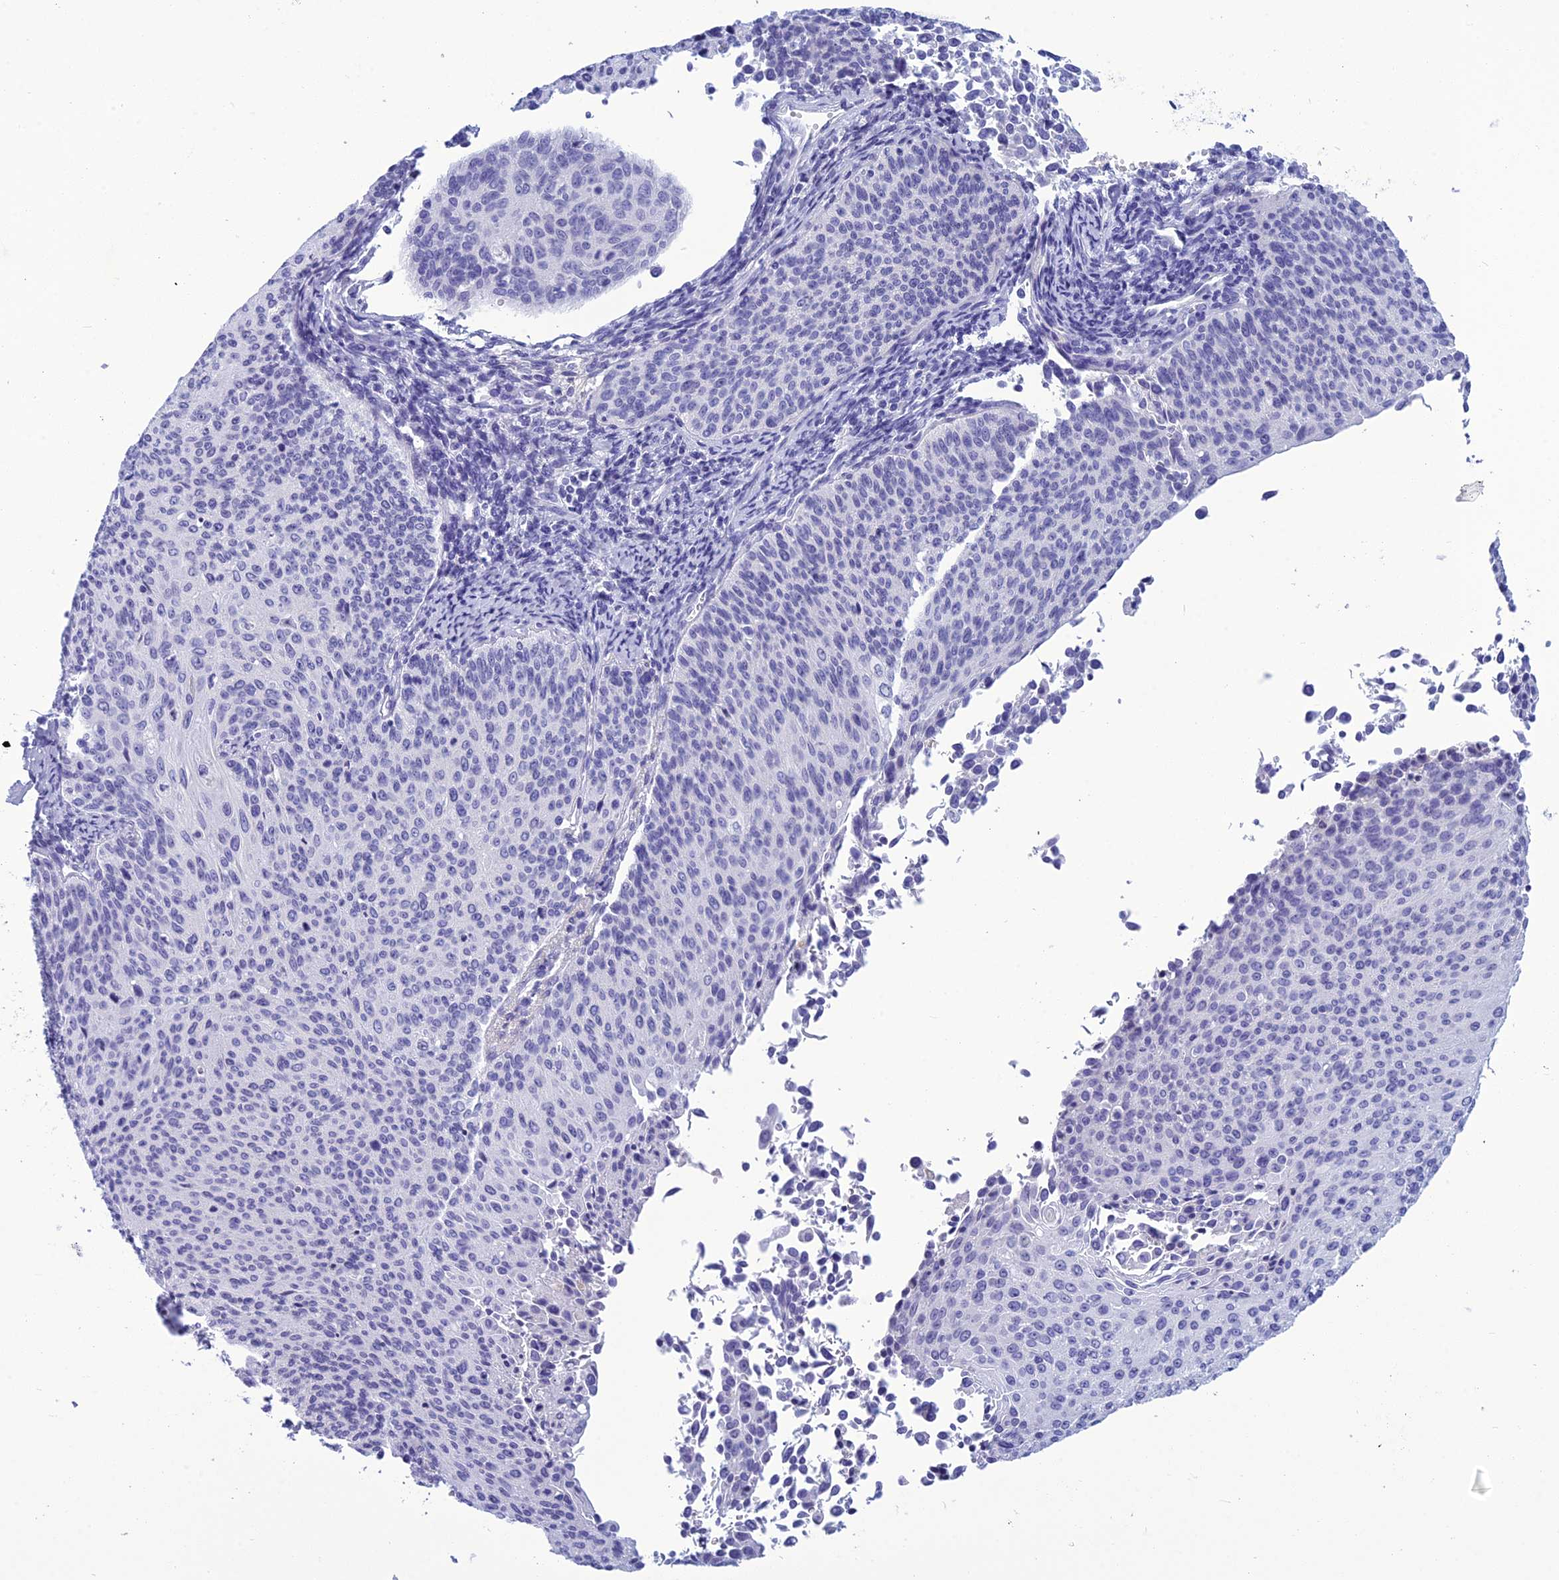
{"staining": {"intensity": "negative", "quantity": "none", "location": "none"}, "tissue": "cervical cancer", "cell_type": "Tumor cells", "image_type": "cancer", "snomed": [{"axis": "morphology", "description": "Squamous cell carcinoma, NOS"}, {"axis": "topography", "description": "Cervix"}], "caption": "The image shows no significant staining in tumor cells of cervical cancer (squamous cell carcinoma).", "gene": "BBS2", "patient": {"sex": "female", "age": 55}}